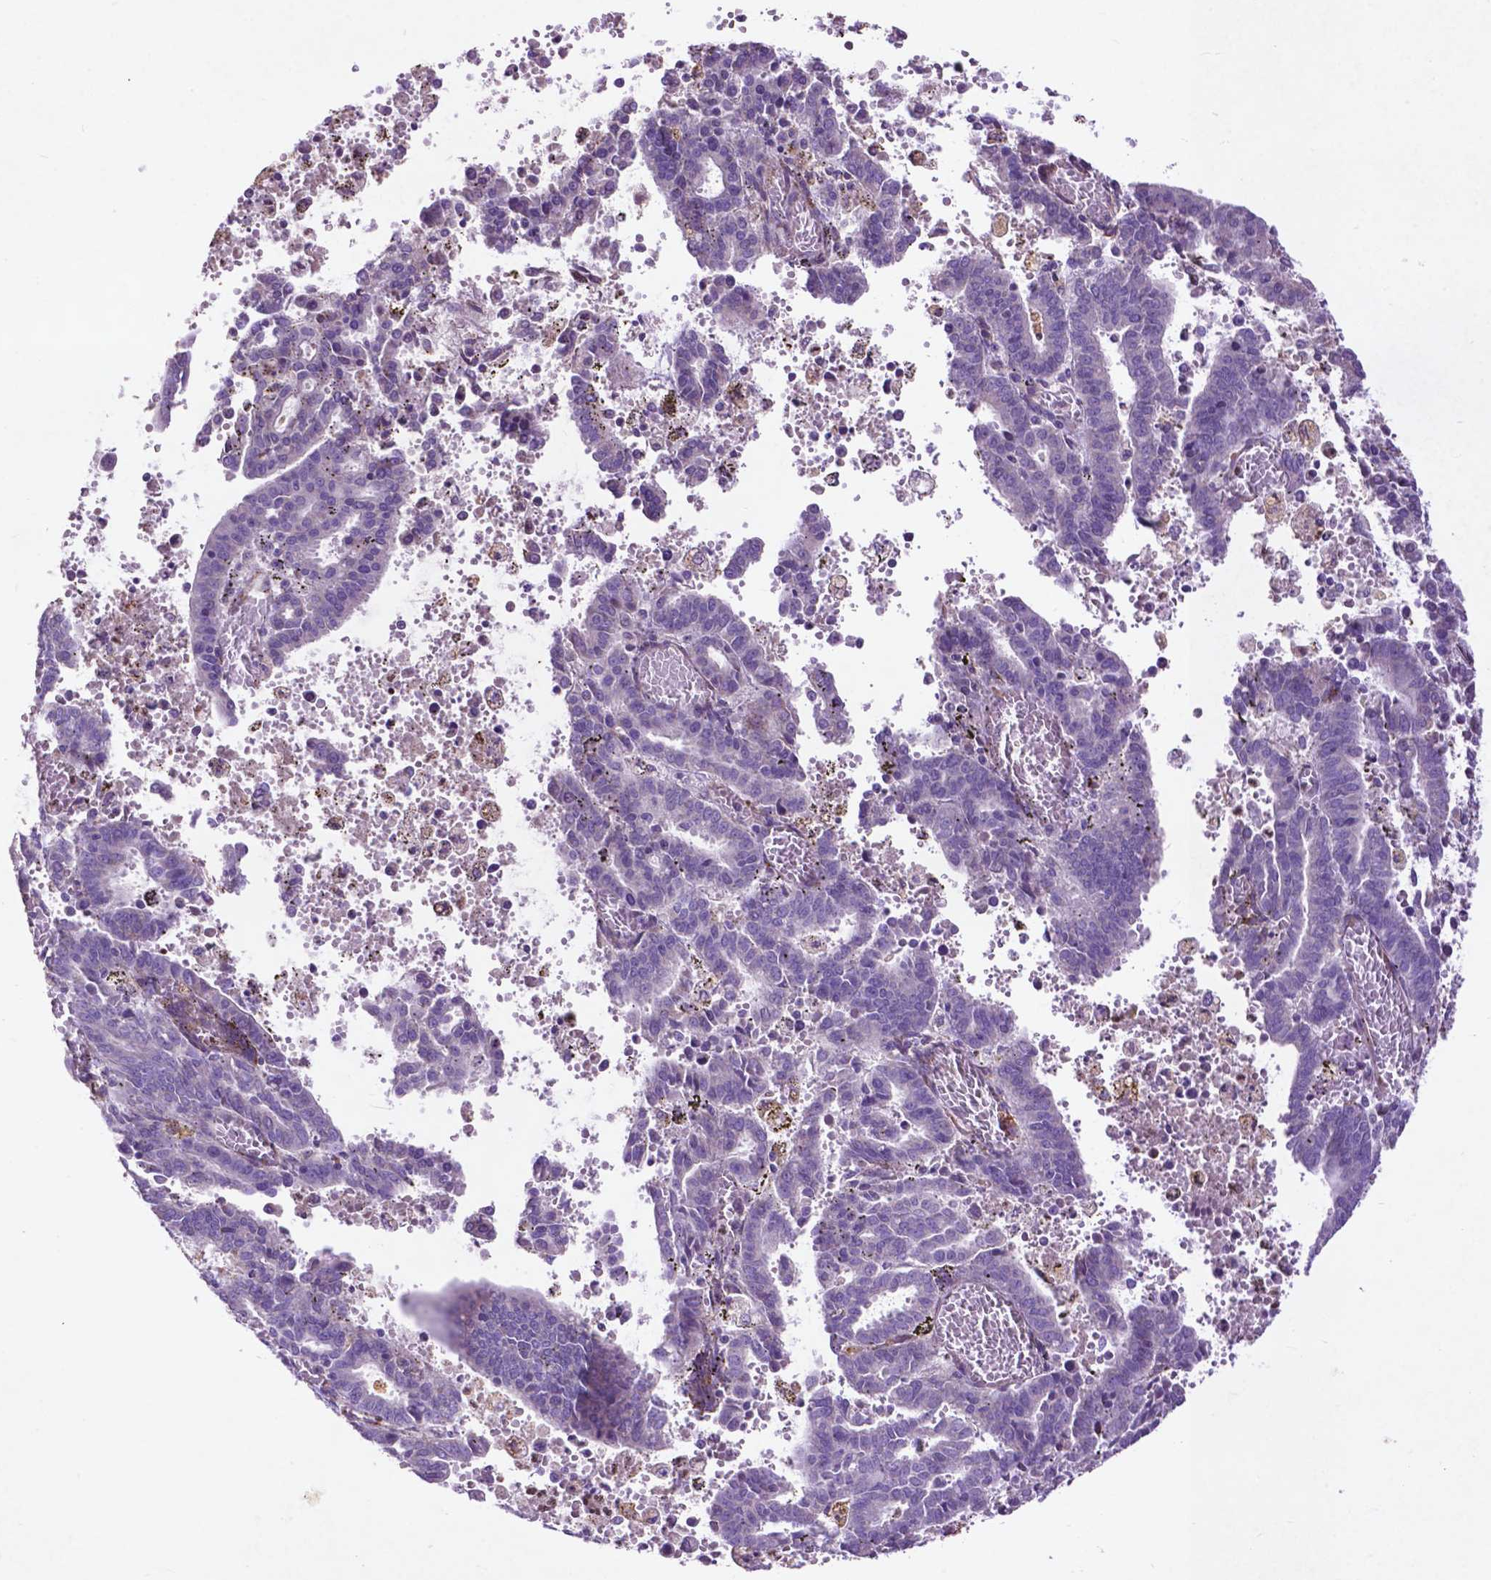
{"staining": {"intensity": "negative", "quantity": "none", "location": "none"}, "tissue": "endometrial cancer", "cell_type": "Tumor cells", "image_type": "cancer", "snomed": [{"axis": "morphology", "description": "Adenocarcinoma, NOS"}, {"axis": "topography", "description": "Uterus"}], "caption": "The immunohistochemistry histopathology image has no significant staining in tumor cells of endometrial adenocarcinoma tissue.", "gene": "THEGL", "patient": {"sex": "female", "age": 83}}